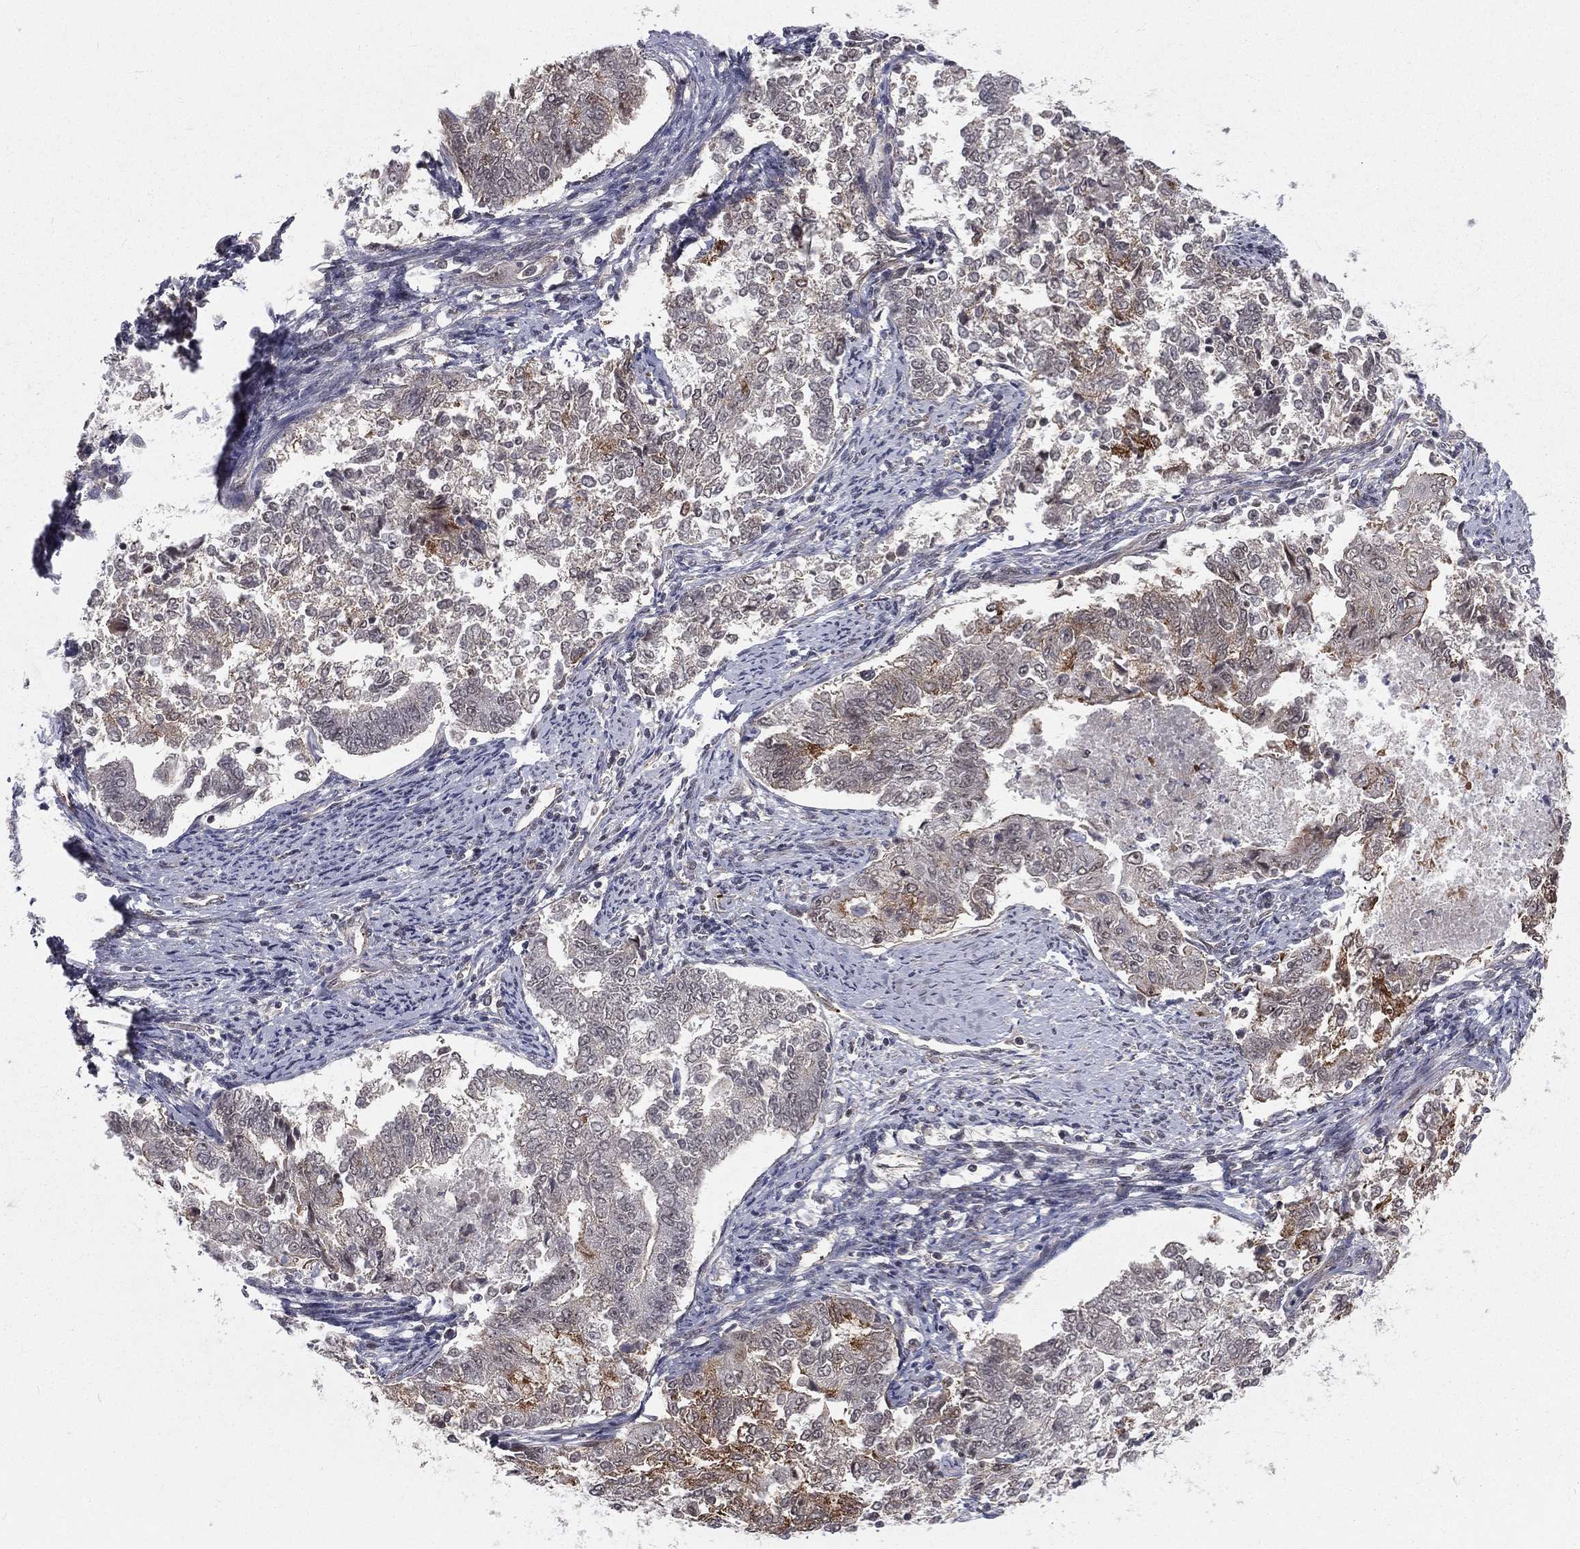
{"staining": {"intensity": "moderate", "quantity": "<25%", "location": "cytoplasmic/membranous"}, "tissue": "endometrial cancer", "cell_type": "Tumor cells", "image_type": "cancer", "snomed": [{"axis": "morphology", "description": "Adenocarcinoma, NOS"}, {"axis": "topography", "description": "Endometrium"}], "caption": "Endometrial cancer stained with DAB (3,3'-diaminobenzidine) immunohistochemistry (IHC) displays low levels of moderate cytoplasmic/membranous expression in approximately <25% of tumor cells.", "gene": "MORC2", "patient": {"sex": "female", "age": 65}}